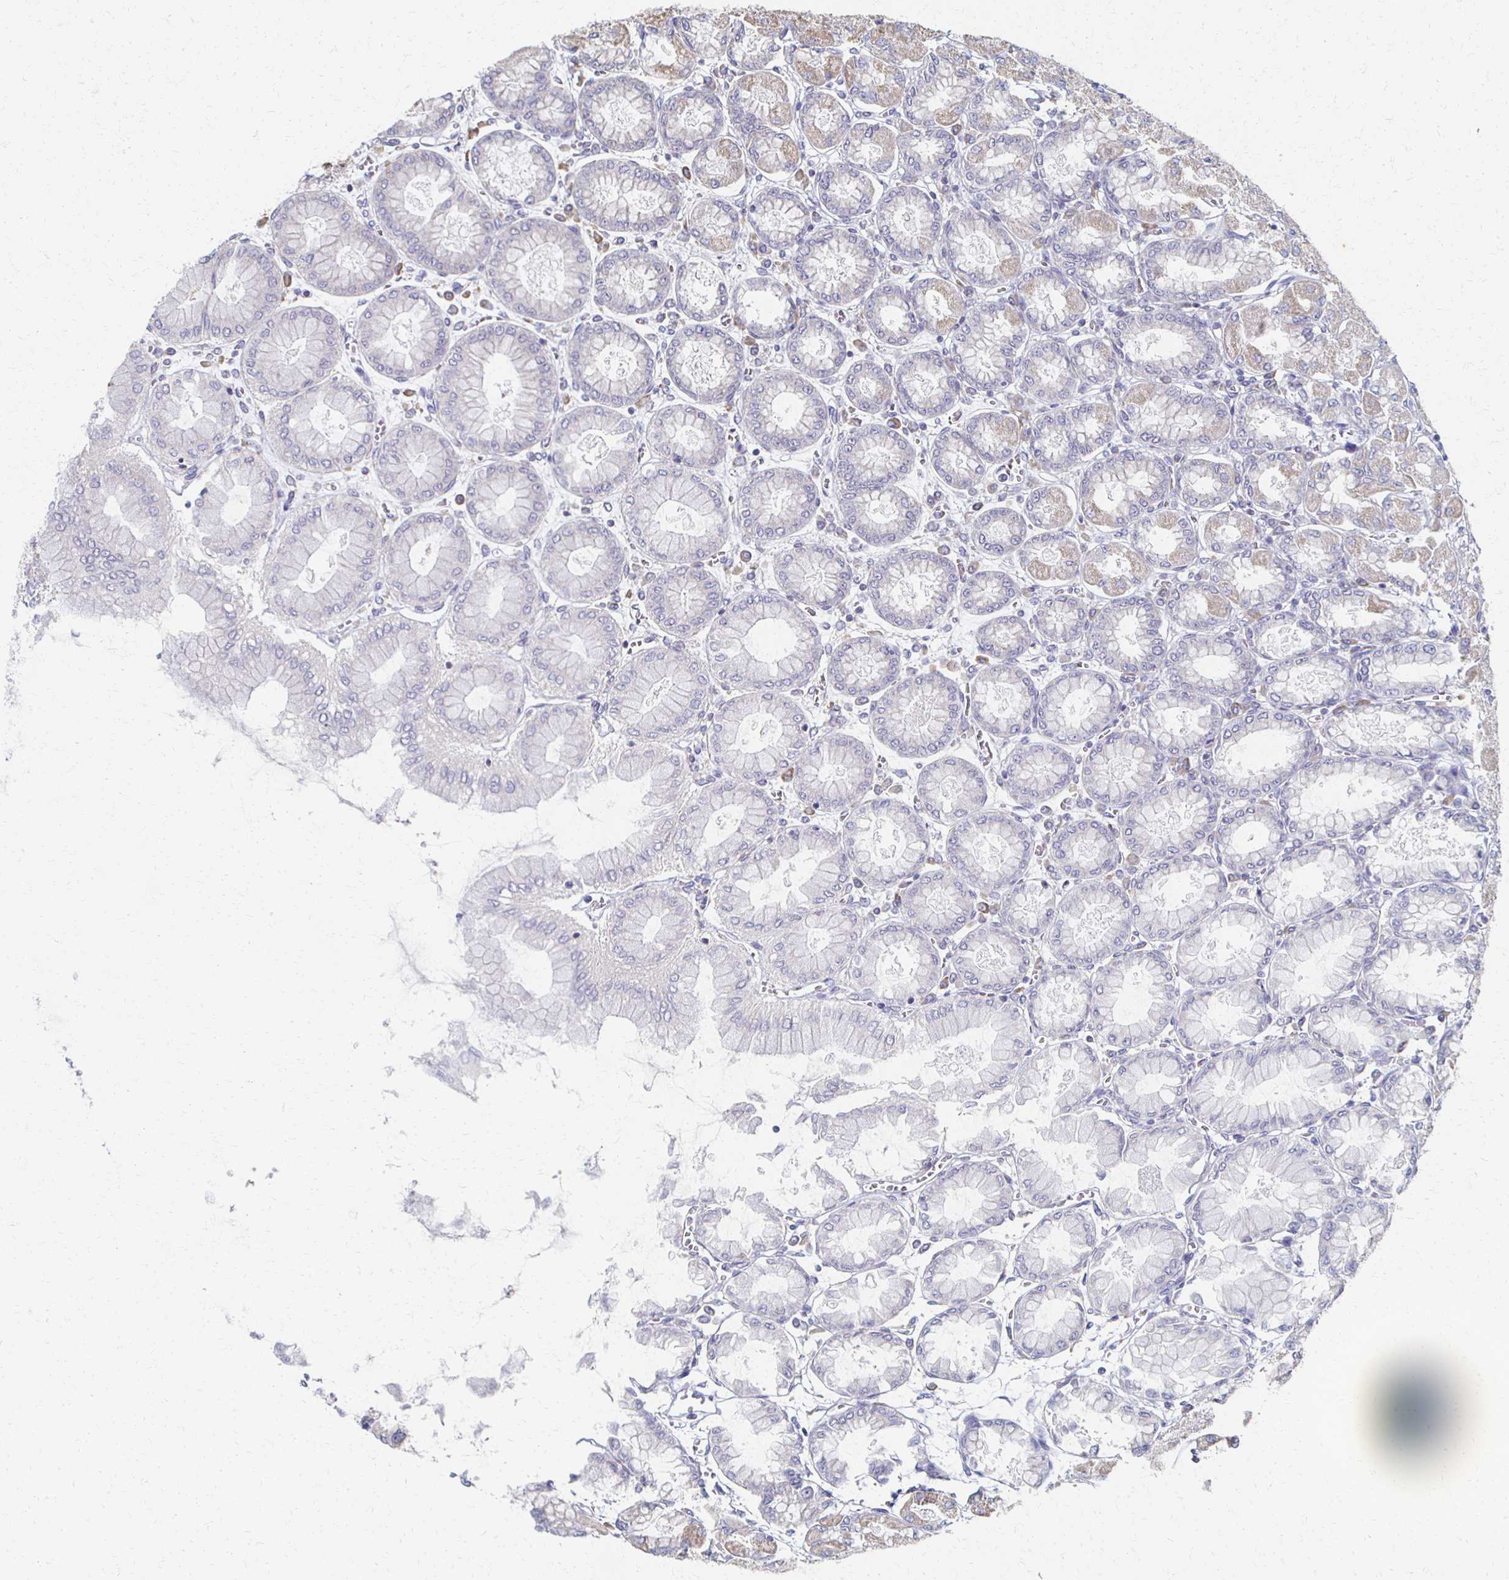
{"staining": {"intensity": "weak", "quantity": "<25%", "location": "cytoplasmic/membranous"}, "tissue": "stomach", "cell_type": "Glandular cells", "image_type": "normal", "snomed": [{"axis": "morphology", "description": "Normal tissue, NOS"}, {"axis": "topography", "description": "Stomach, upper"}], "caption": "This is a micrograph of IHC staining of normal stomach, which shows no expression in glandular cells.", "gene": "ATP1A3", "patient": {"sex": "female", "age": 56}}